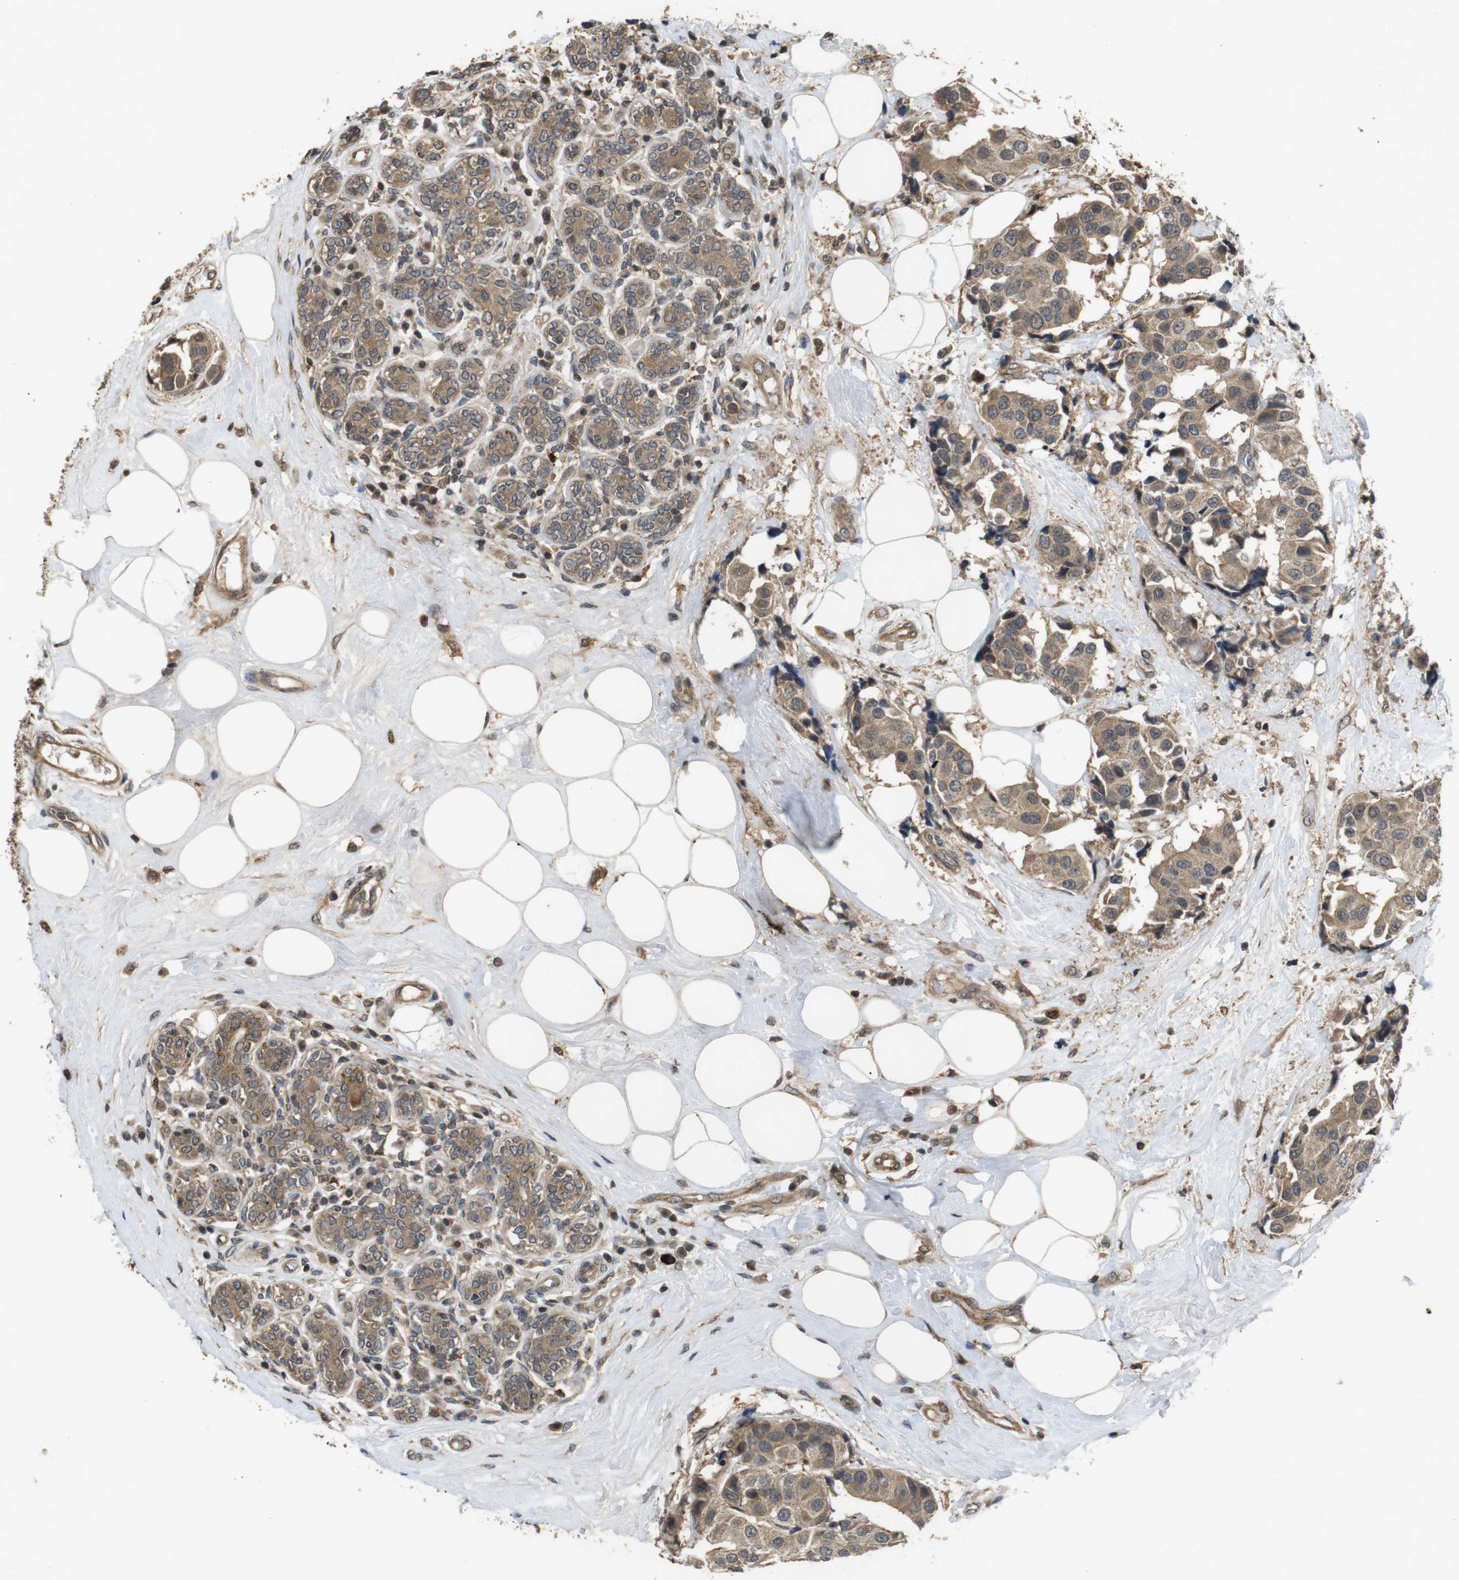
{"staining": {"intensity": "moderate", "quantity": ">75%", "location": "cytoplasmic/membranous"}, "tissue": "breast cancer", "cell_type": "Tumor cells", "image_type": "cancer", "snomed": [{"axis": "morphology", "description": "Normal tissue, NOS"}, {"axis": "morphology", "description": "Duct carcinoma"}, {"axis": "topography", "description": "Breast"}], "caption": "Immunohistochemical staining of breast invasive ductal carcinoma reveals moderate cytoplasmic/membranous protein staining in about >75% of tumor cells.", "gene": "FZD10", "patient": {"sex": "female", "age": 39}}